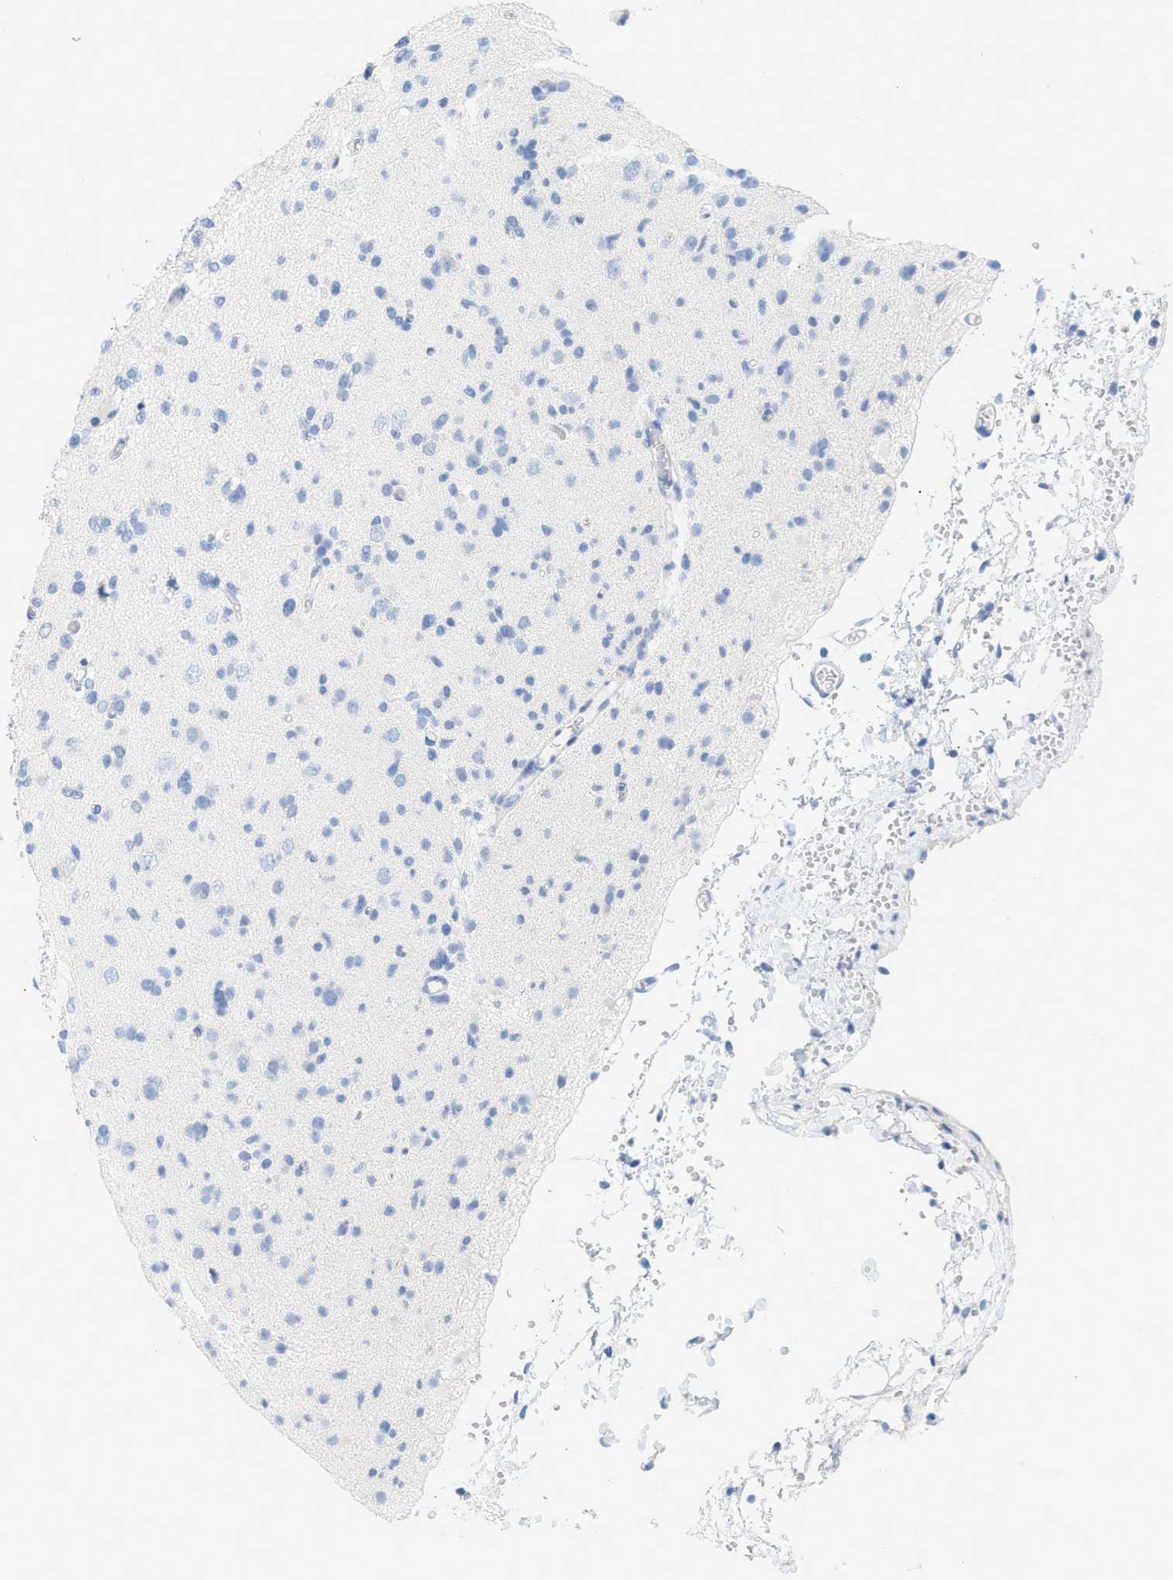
{"staining": {"intensity": "negative", "quantity": "none", "location": "none"}, "tissue": "glioma", "cell_type": "Tumor cells", "image_type": "cancer", "snomed": [{"axis": "morphology", "description": "Glioma, malignant, Low grade"}, {"axis": "topography", "description": "Brain"}], "caption": "The histopathology image shows no staining of tumor cells in low-grade glioma (malignant).", "gene": "PAPPA", "patient": {"sex": "female", "age": 22}}